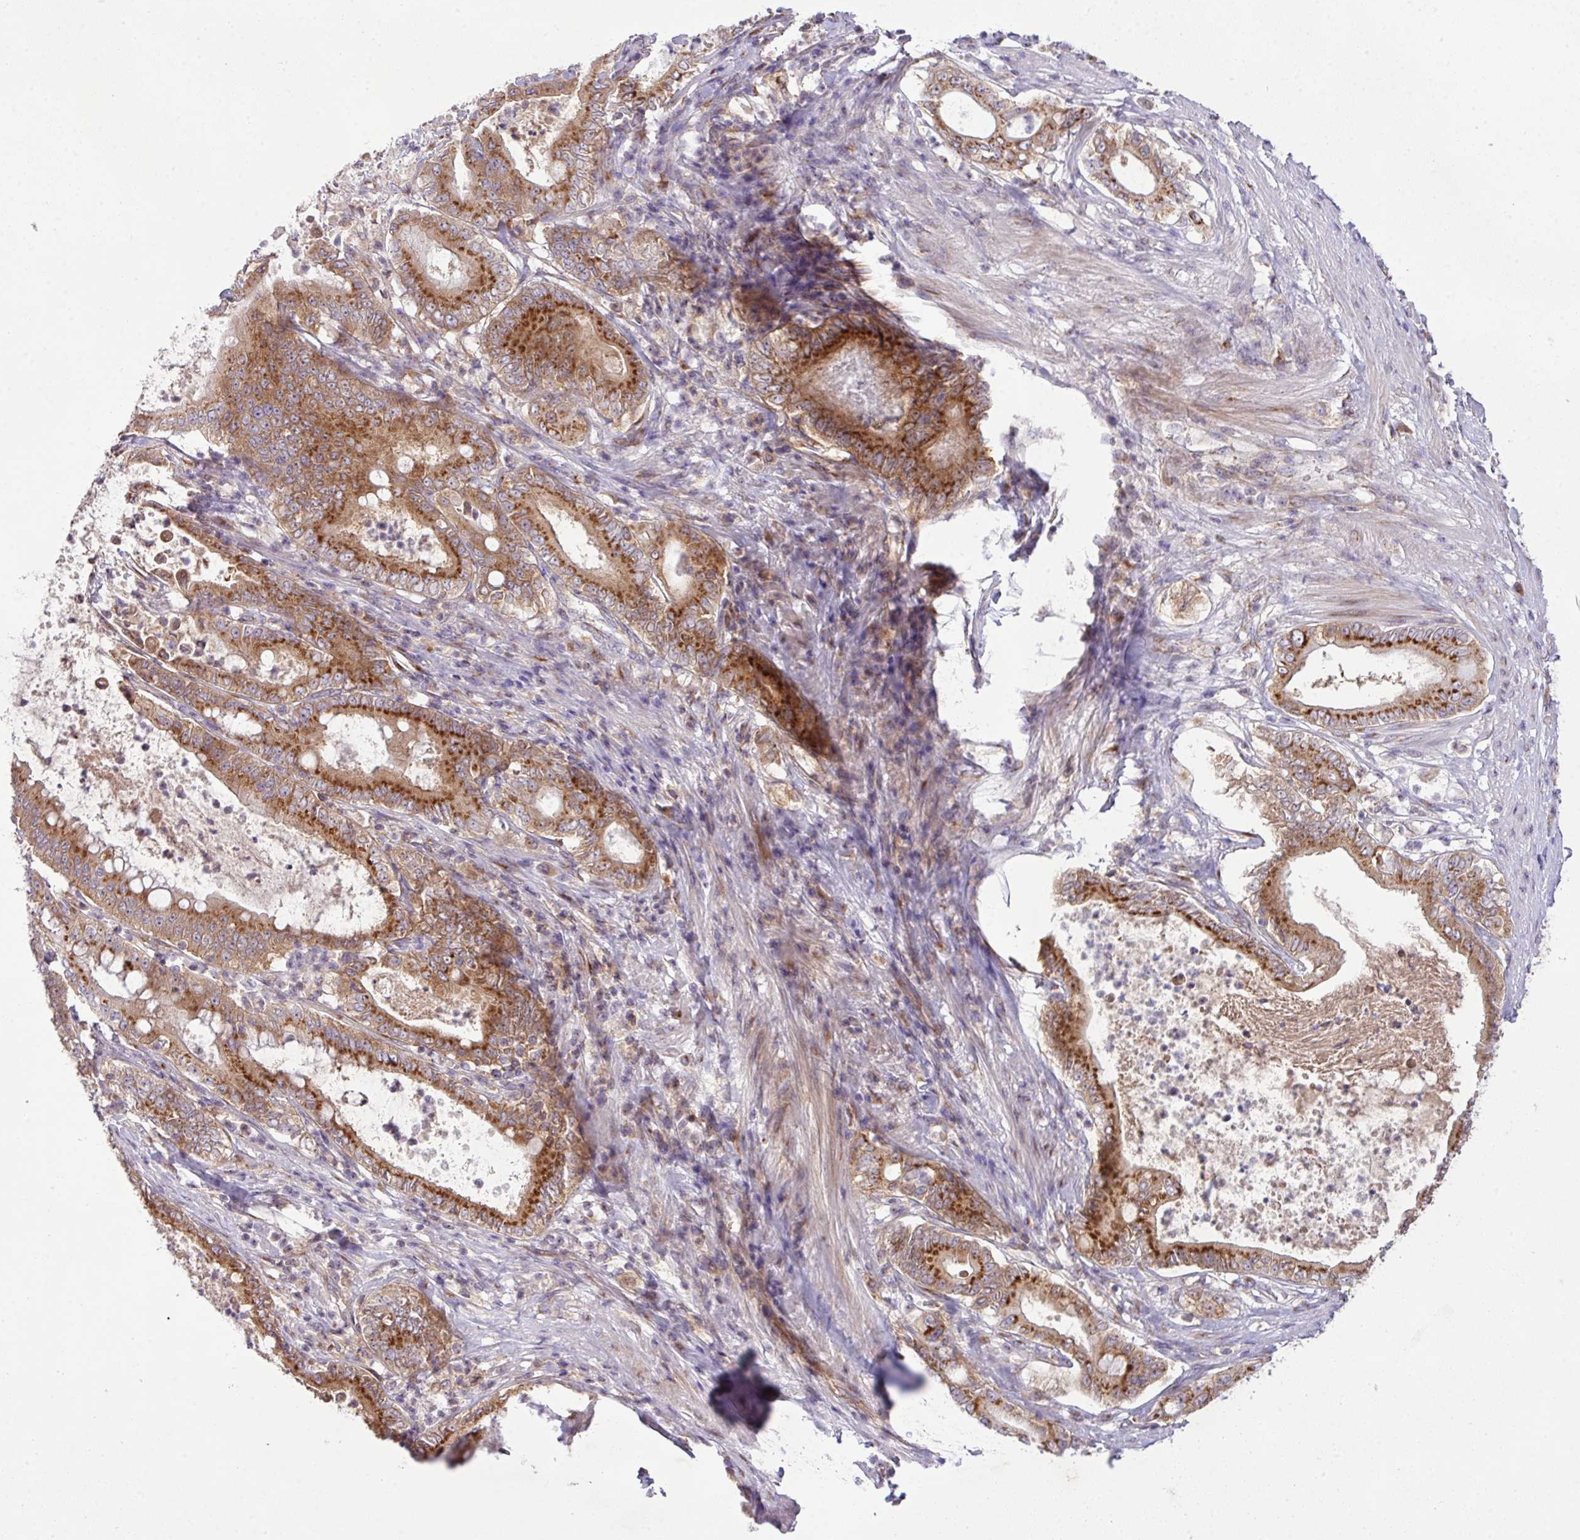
{"staining": {"intensity": "strong", "quantity": ">75%", "location": "cytoplasmic/membranous"}, "tissue": "pancreatic cancer", "cell_type": "Tumor cells", "image_type": "cancer", "snomed": [{"axis": "morphology", "description": "Adenocarcinoma, NOS"}, {"axis": "topography", "description": "Pancreas"}], "caption": "Strong cytoplasmic/membranous expression is present in approximately >75% of tumor cells in adenocarcinoma (pancreatic).", "gene": "VTI1A", "patient": {"sex": "male", "age": 71}}